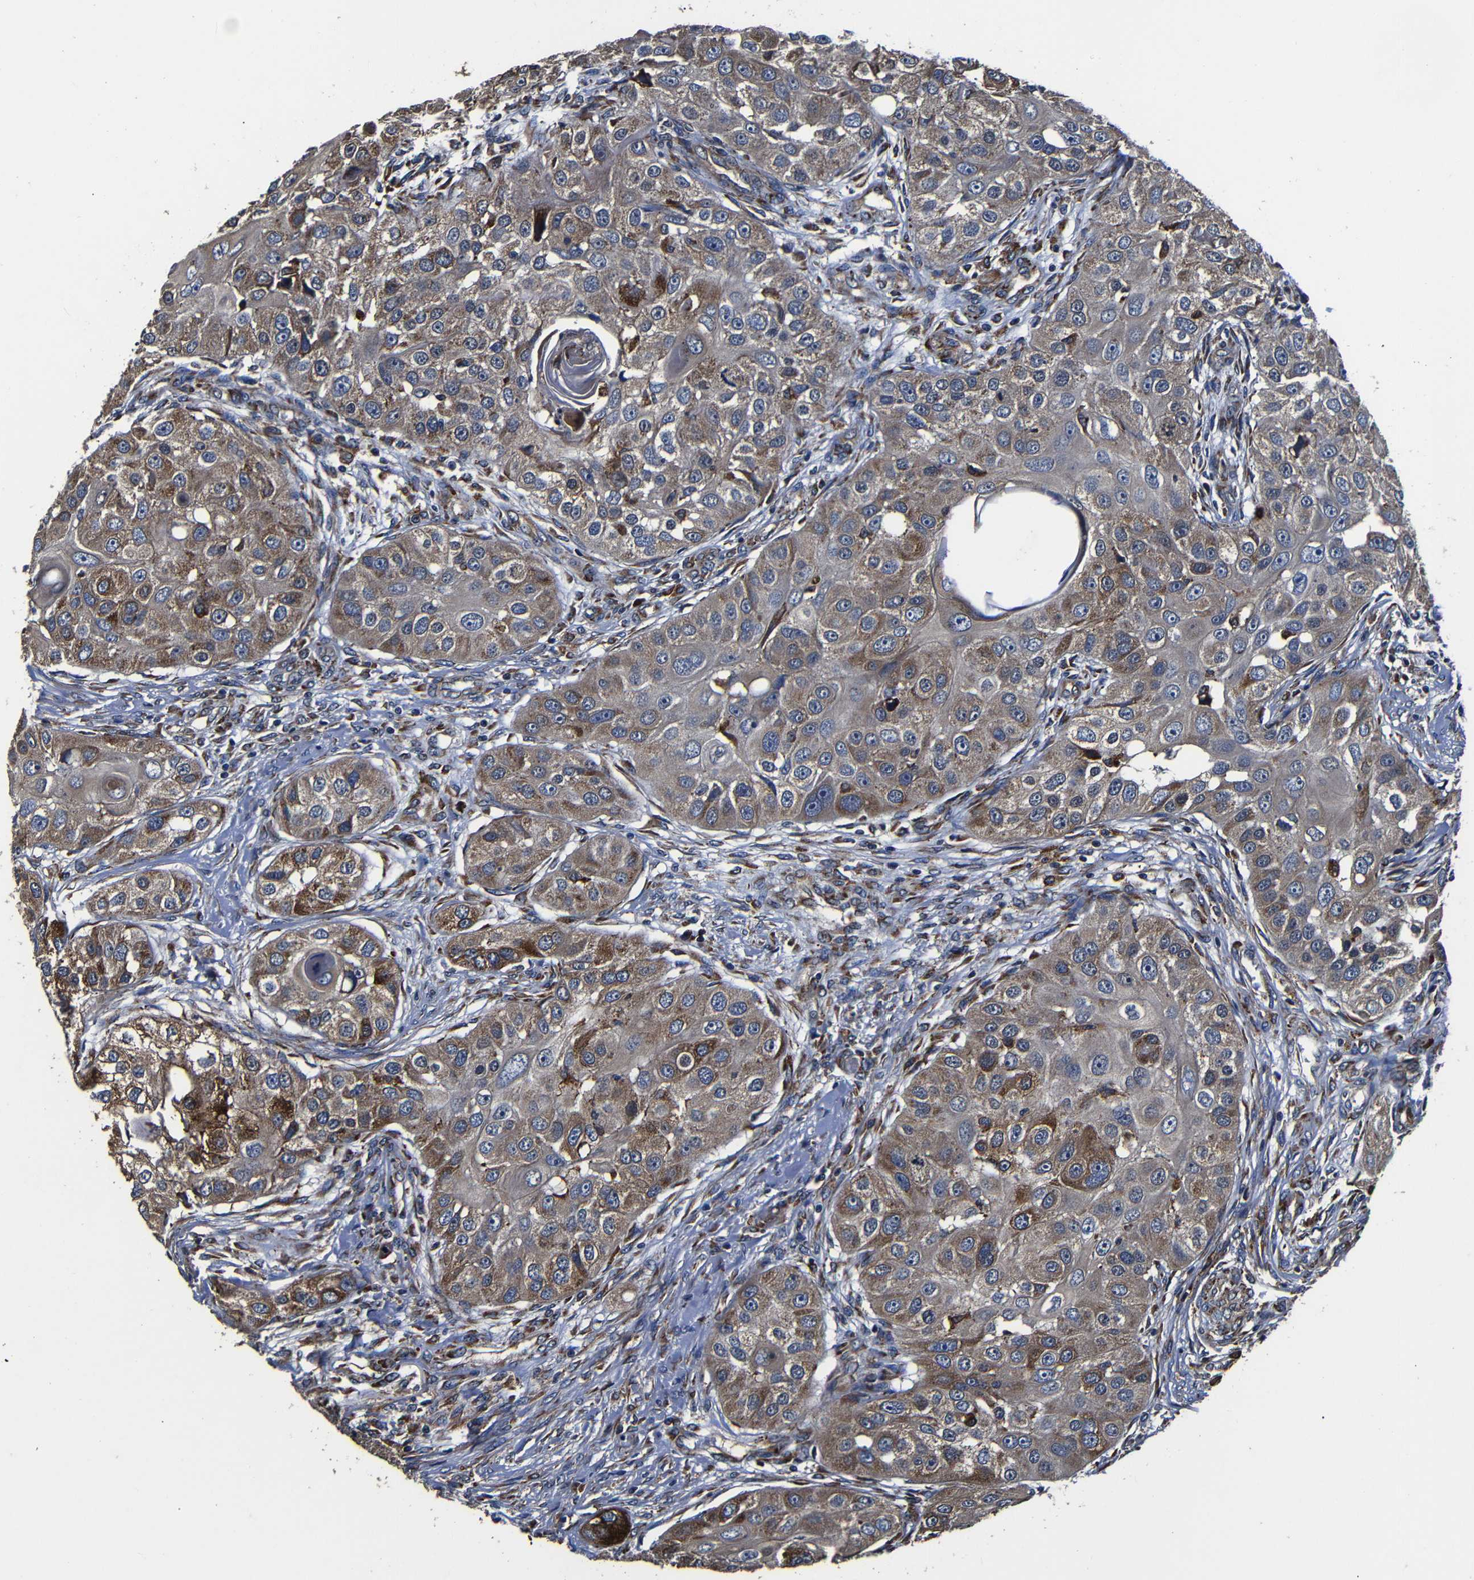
{"staining": {"intensity": "moderate", "quantity": ">75%", "location": "cytoplasmic/membranous"}, "tissue": "head and neck cancer", "cell_type": "Tumor cells", "image_type": "cancer", "snomed": [{"axis": "morphology", "description": "Normal tissue, NOS"}, {"axis": "morphology", "description": "Squamous cell carcinoma, NOS"}, {"axis": "topography", "description": "Skeletal muscle"}, {"axis": "topography", "description": "Head-Neck"}], "caption": "Squamous cell carcinoma (head and neck) stained with DAB IHC exhibits medium levels of moderate cytoplasmic/membranous positivity in about >75% of tumor cells.", "gene": "SCN9A", "patient": {"sex": "male", "age": 51}}